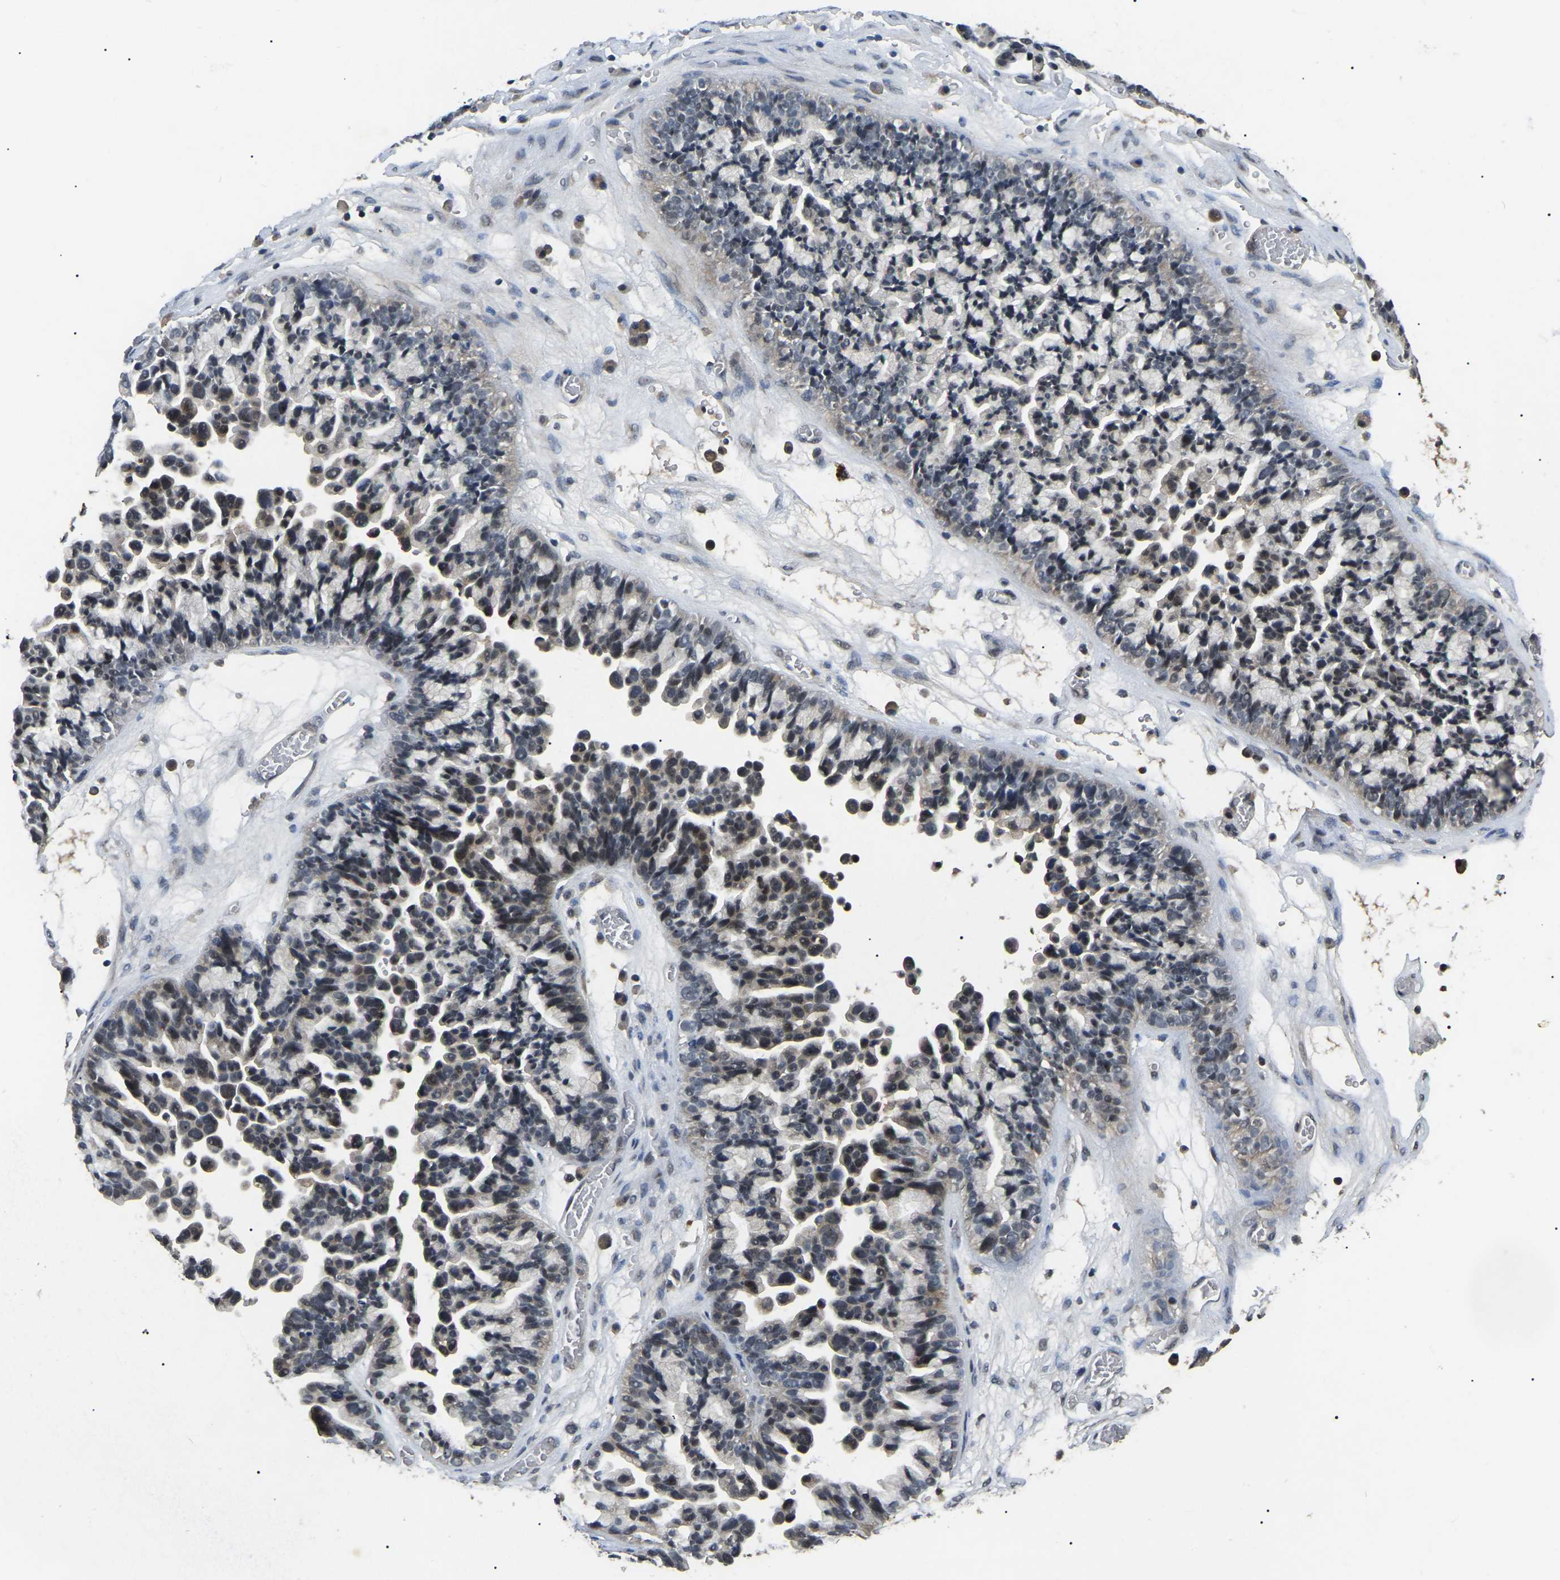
{"staining": {"intensity": "moderate", "quantity": "<25%", "location": "nuclear"}, "tissue": "ovarian cancer", "cell_type": "Tumor cells", "image_type": "cancer", "snomed": [{"axis": "morphology", "description": "Cystadenocarcinoma, serous, NOS"}, {"axis": "topography", "description": "Ovary"}], "caption": "Protein analysis of ovarian serous cystadenocarcinoma tissue reveals moderate nuclear staining in about <25% of tumor cells. (IHC, brightfield microscopy, high magnification).", "gene": "PPM1E", "patient": {"sex": "female", "age": 56}}